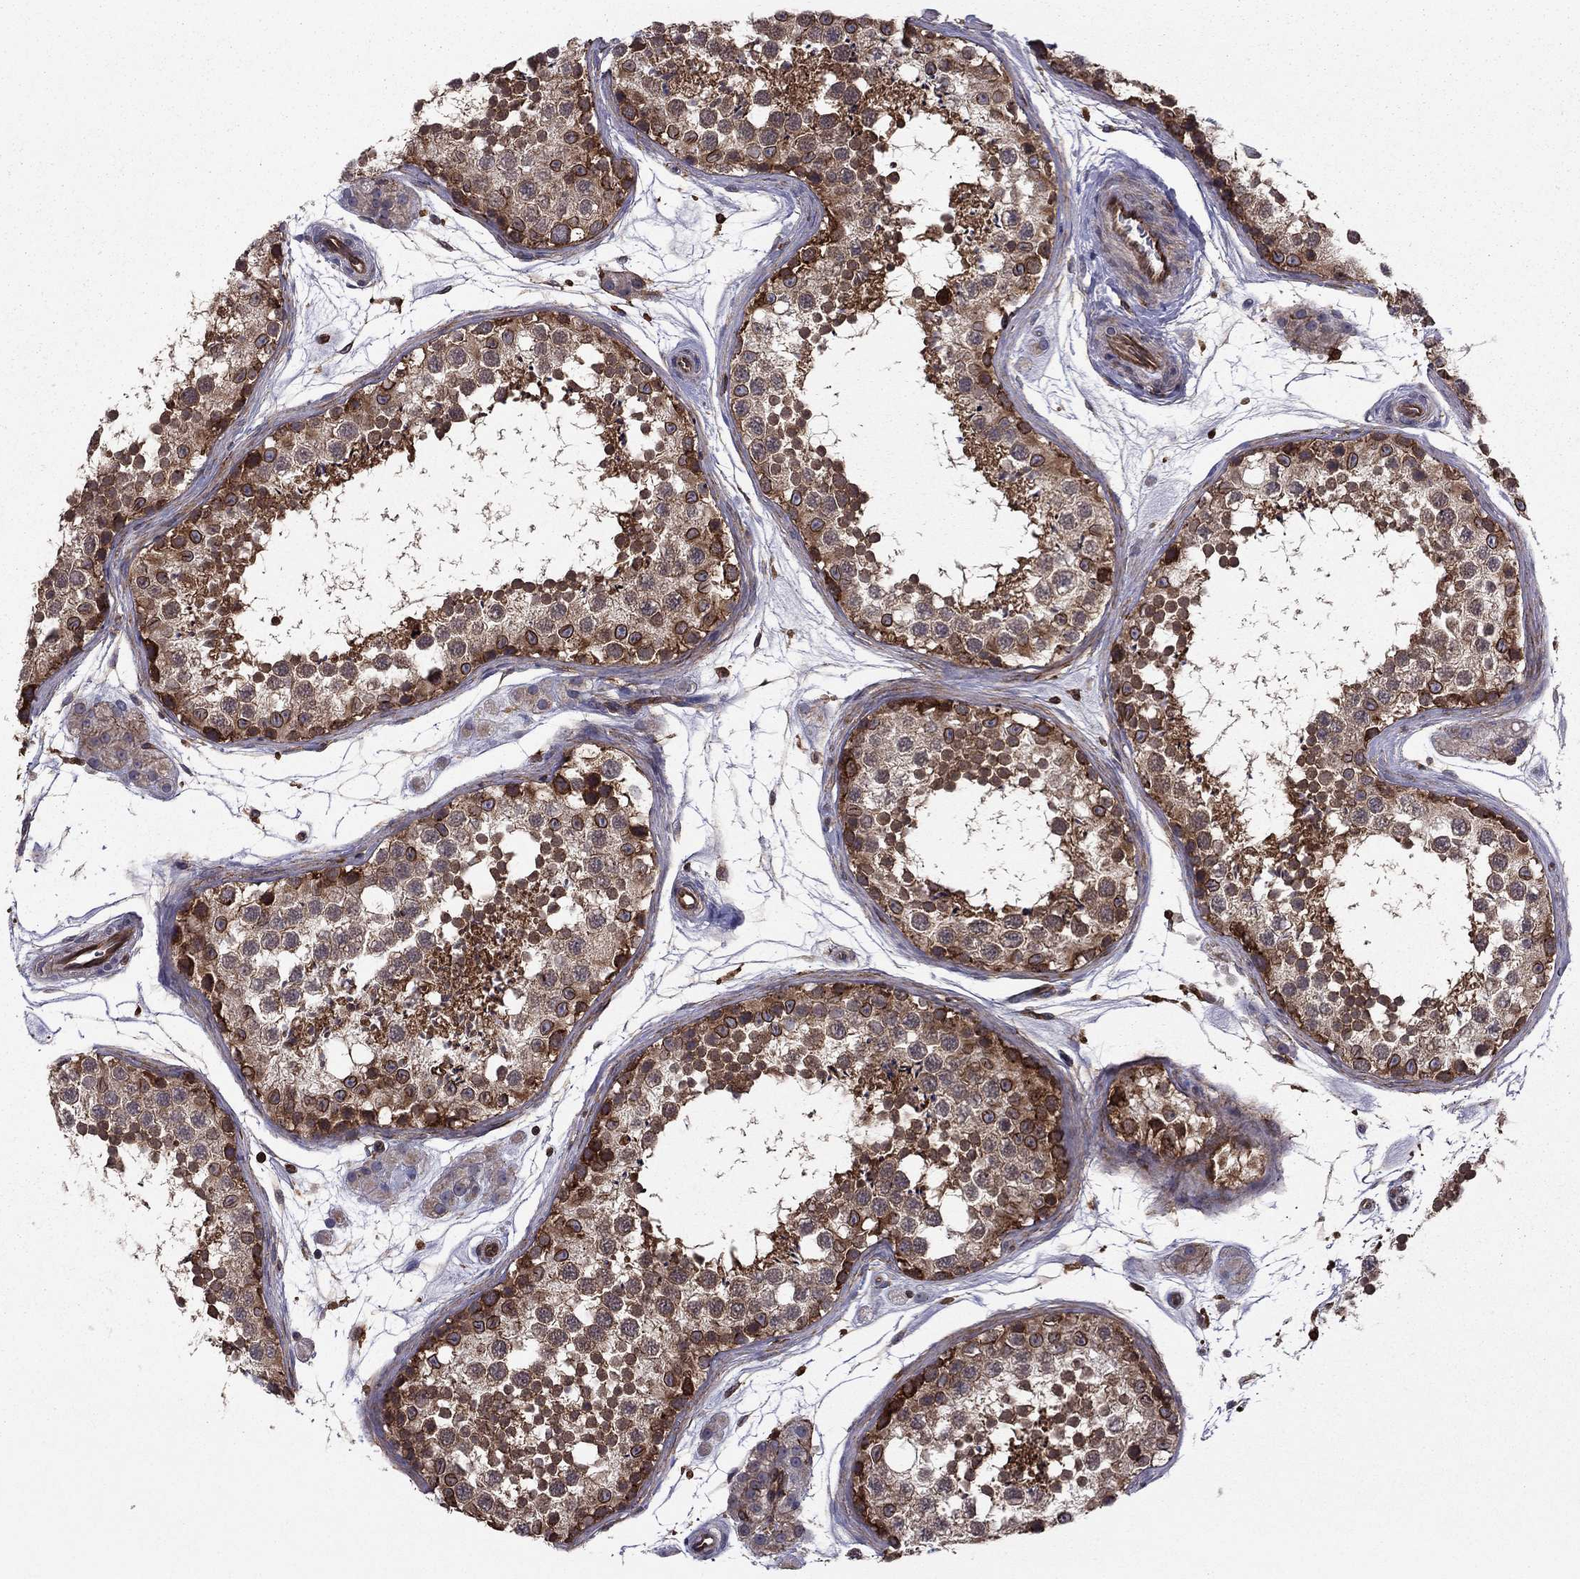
{"staining": {"intensity": "strong", "quantity": "25%-75%", "location": "cytoplasmic/membranous"}, "tissue": "testis", "cell_type": "Cells in seminiferous ducts", "image_type": "normal", "snomed": [{"axis": "morphology", "description": "Normal tissue, NOS"}, {"axis": "topography", "description": "Testis"}], "caption": "Human testis stained for a protein (brown) shows strong cytoplasmic/membranous positive expression in about 25%-75% of cells in seminiferous ducts.", "gene": "SHMT1", "patient": {"sex": "male", "age": 41}}